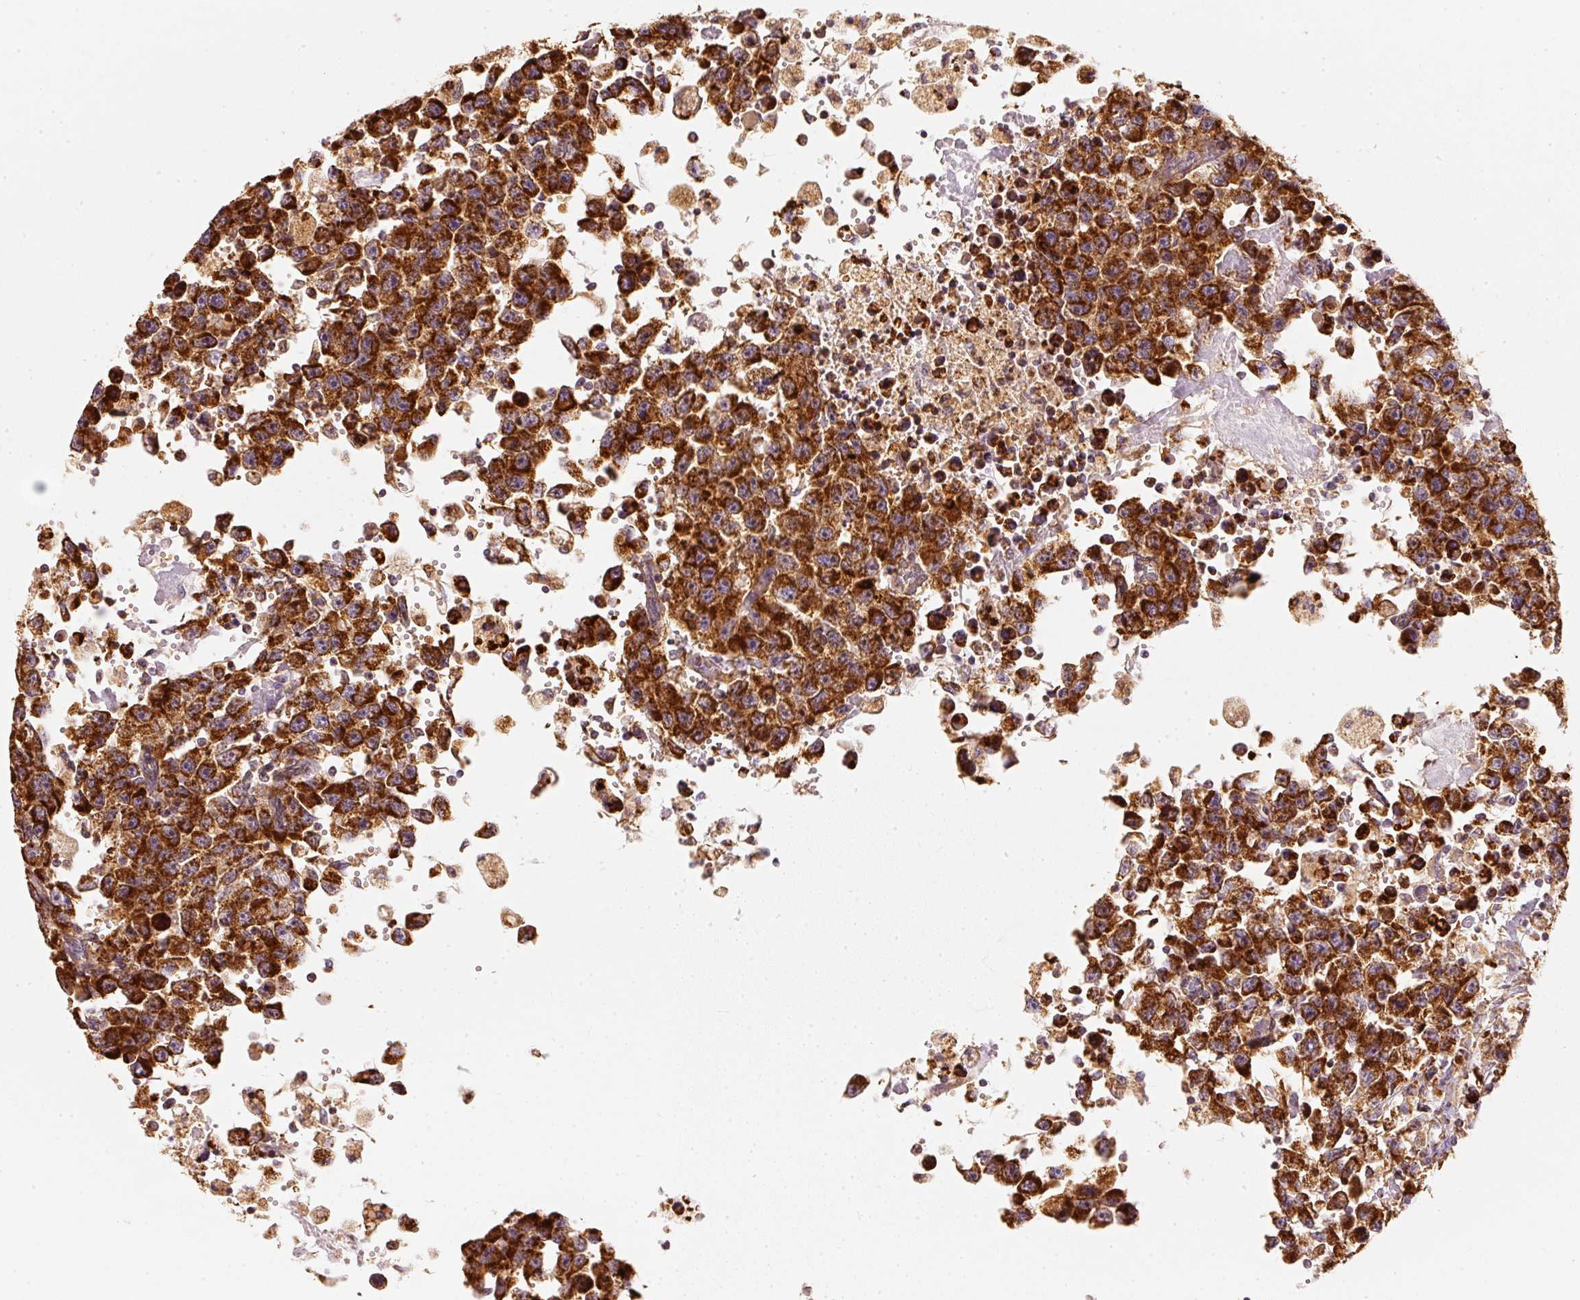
{"staining": {"intensity": "strong", "quantity": ">75%", "location": "cytoplasmic/membranous"}, "tissue": "testis cancer", "cell_type": "Tumor cells", "image_type": "cancer", "snomed": [{"axis": "morphology", "description": "Carcinoma, Embryonal, NOS"}, {"axis": "topography", "description": "Testis"}], "caption": "A high amount of strong cytoplasmic/membranous staining is appreciated in about >75% of tumor cells in testis cancer tissue. (DAB IHC, brown staining for protein, blue staining for nuclei).", "gene": "TOMM40", "patient": {"sex": "male", "age": 83}}